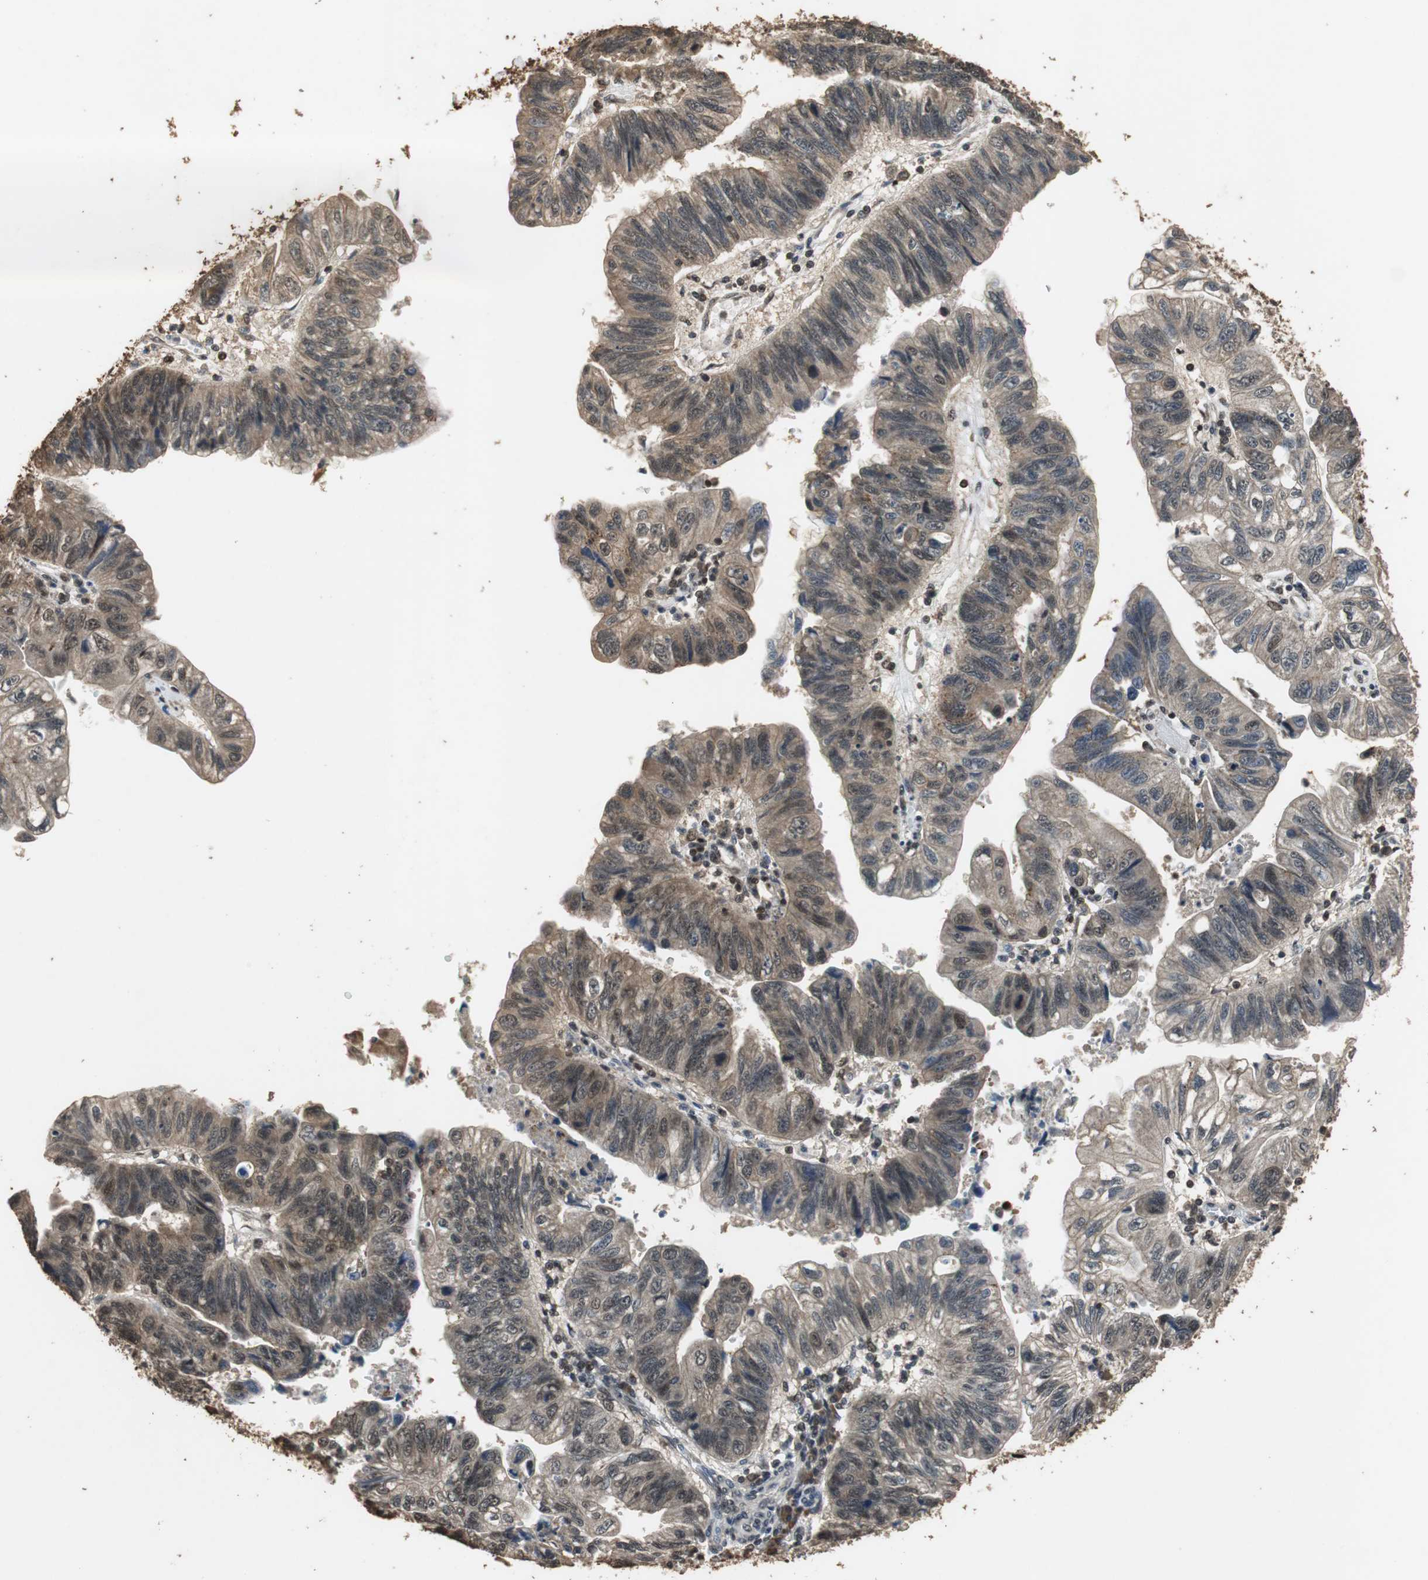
{"staining": {"intensity": "moderate", "quantity": ">75%", "location": "cytoplasmic/membranous,nuclear"}, "tissue": "stomach cancer", "cell_type": "Tumor cells", "image_type": "cancer", "snomed": [{"axis": "morphology", "description": "Adenocarcinoma, NOS"}, {"axis": "topography", "description": "Stomach"}], "caption": "Protein expression analysis of human stomach adenocarcinoma reveals moderate cytoplasmic/membranous and nuclear expression in about >75% of tumor cells.", "gene": "ZNF18", "patient": {"sex": "male", "age": 59}}